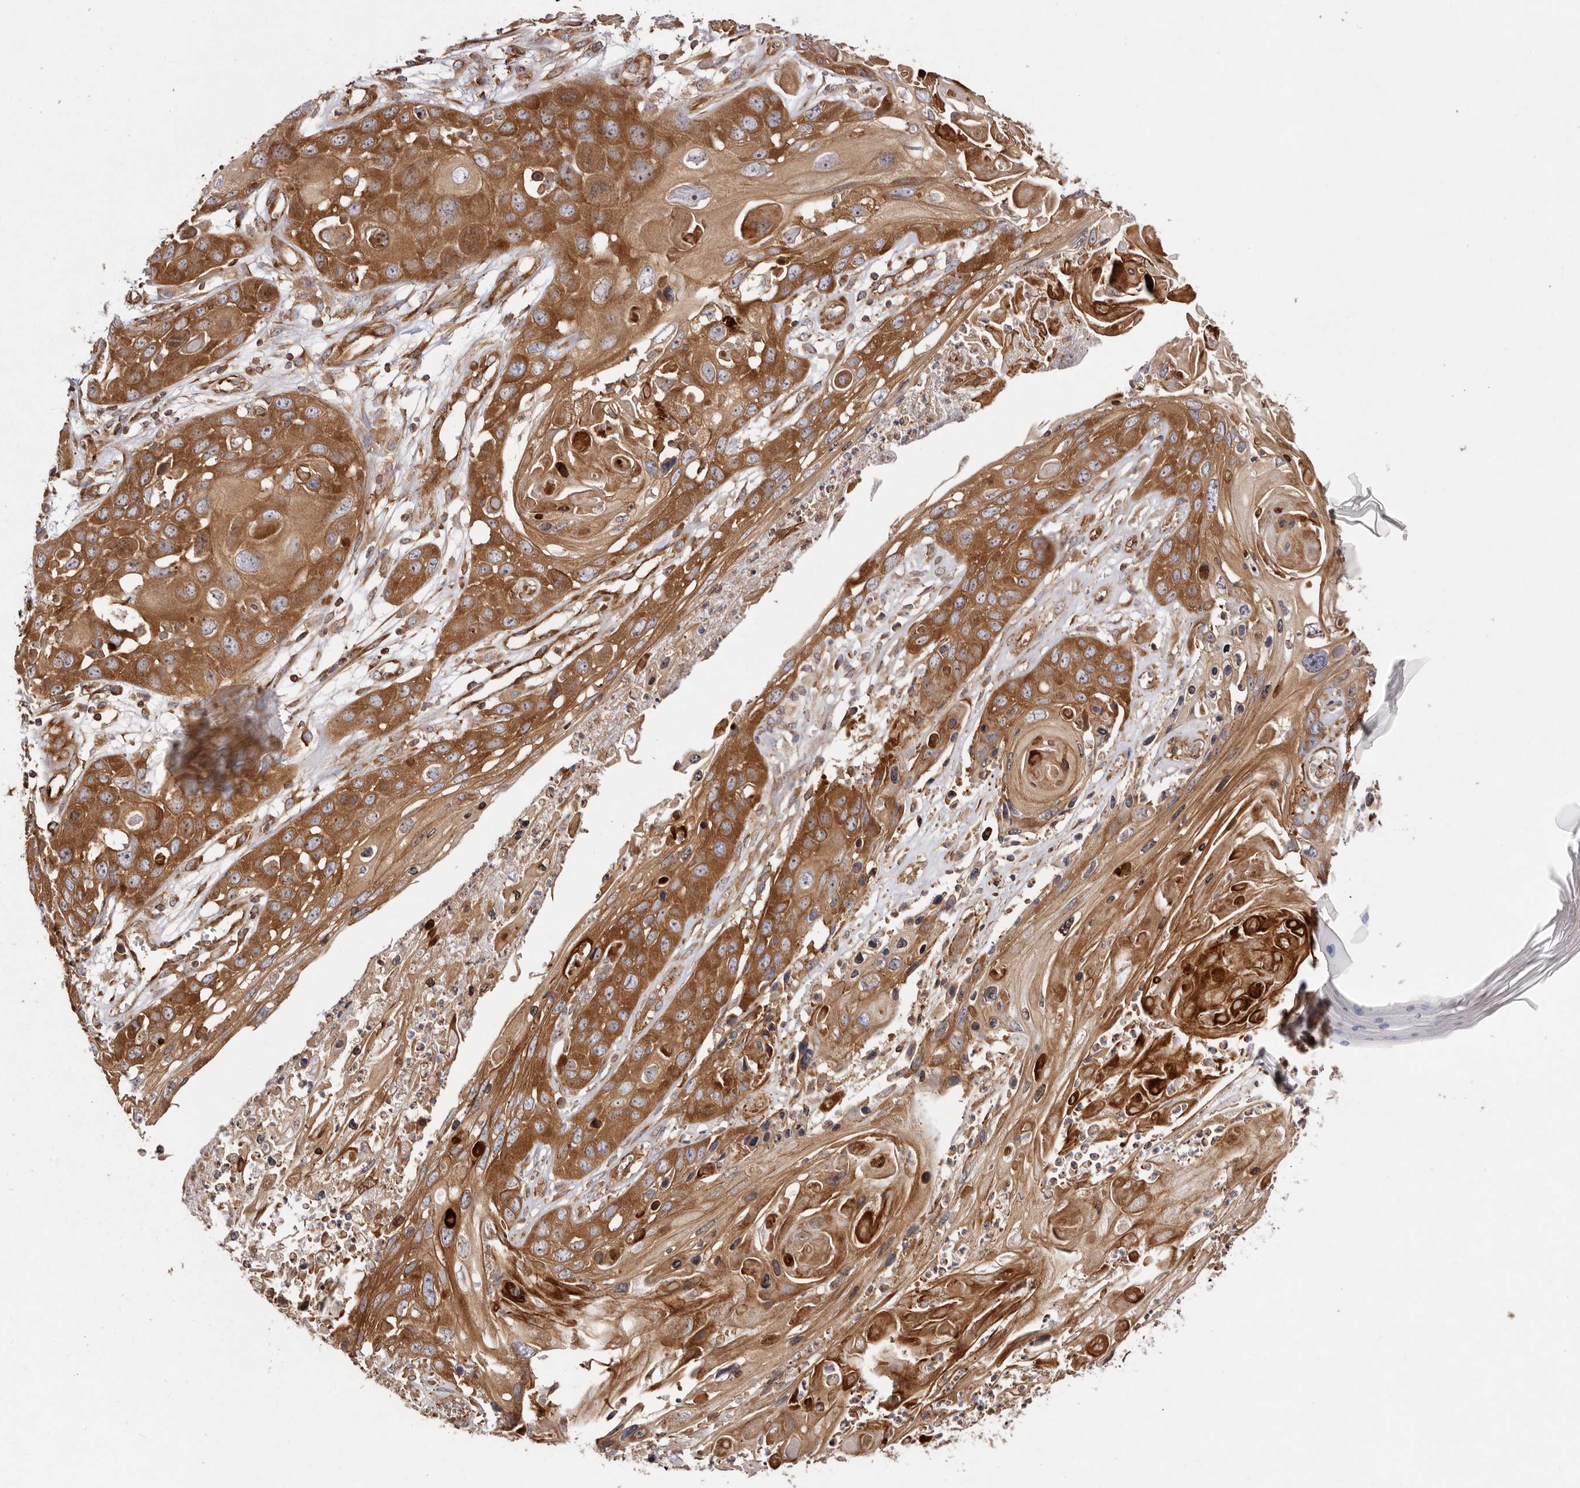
{"staining": {"intensity": "strong", "quantity": ">75%", "location": "cytoplasmic/membranous"}, "tissue": "skin cancer", "cell_type": "Tumor cells", "image_type": "cancer", "snomed": [{"axis": "morphology", "description": "Squamous cell carcinoma, NOS"}, {"axis": "topography", "description": "Skin"}], "caption": "Immunohistochemistry of skin cancer exhibits high levels of strong cytoplasmic/membranous staining in approximately >75% of tumor cells. The staining is performed using DAB (3,3'-diaminobenzidine) brown chromogen to label protein expression. The nuclei are counter-stained blue using hematoxylin.", "gene": "RPS6", "patient": {"sex": "male", "age": 55}}